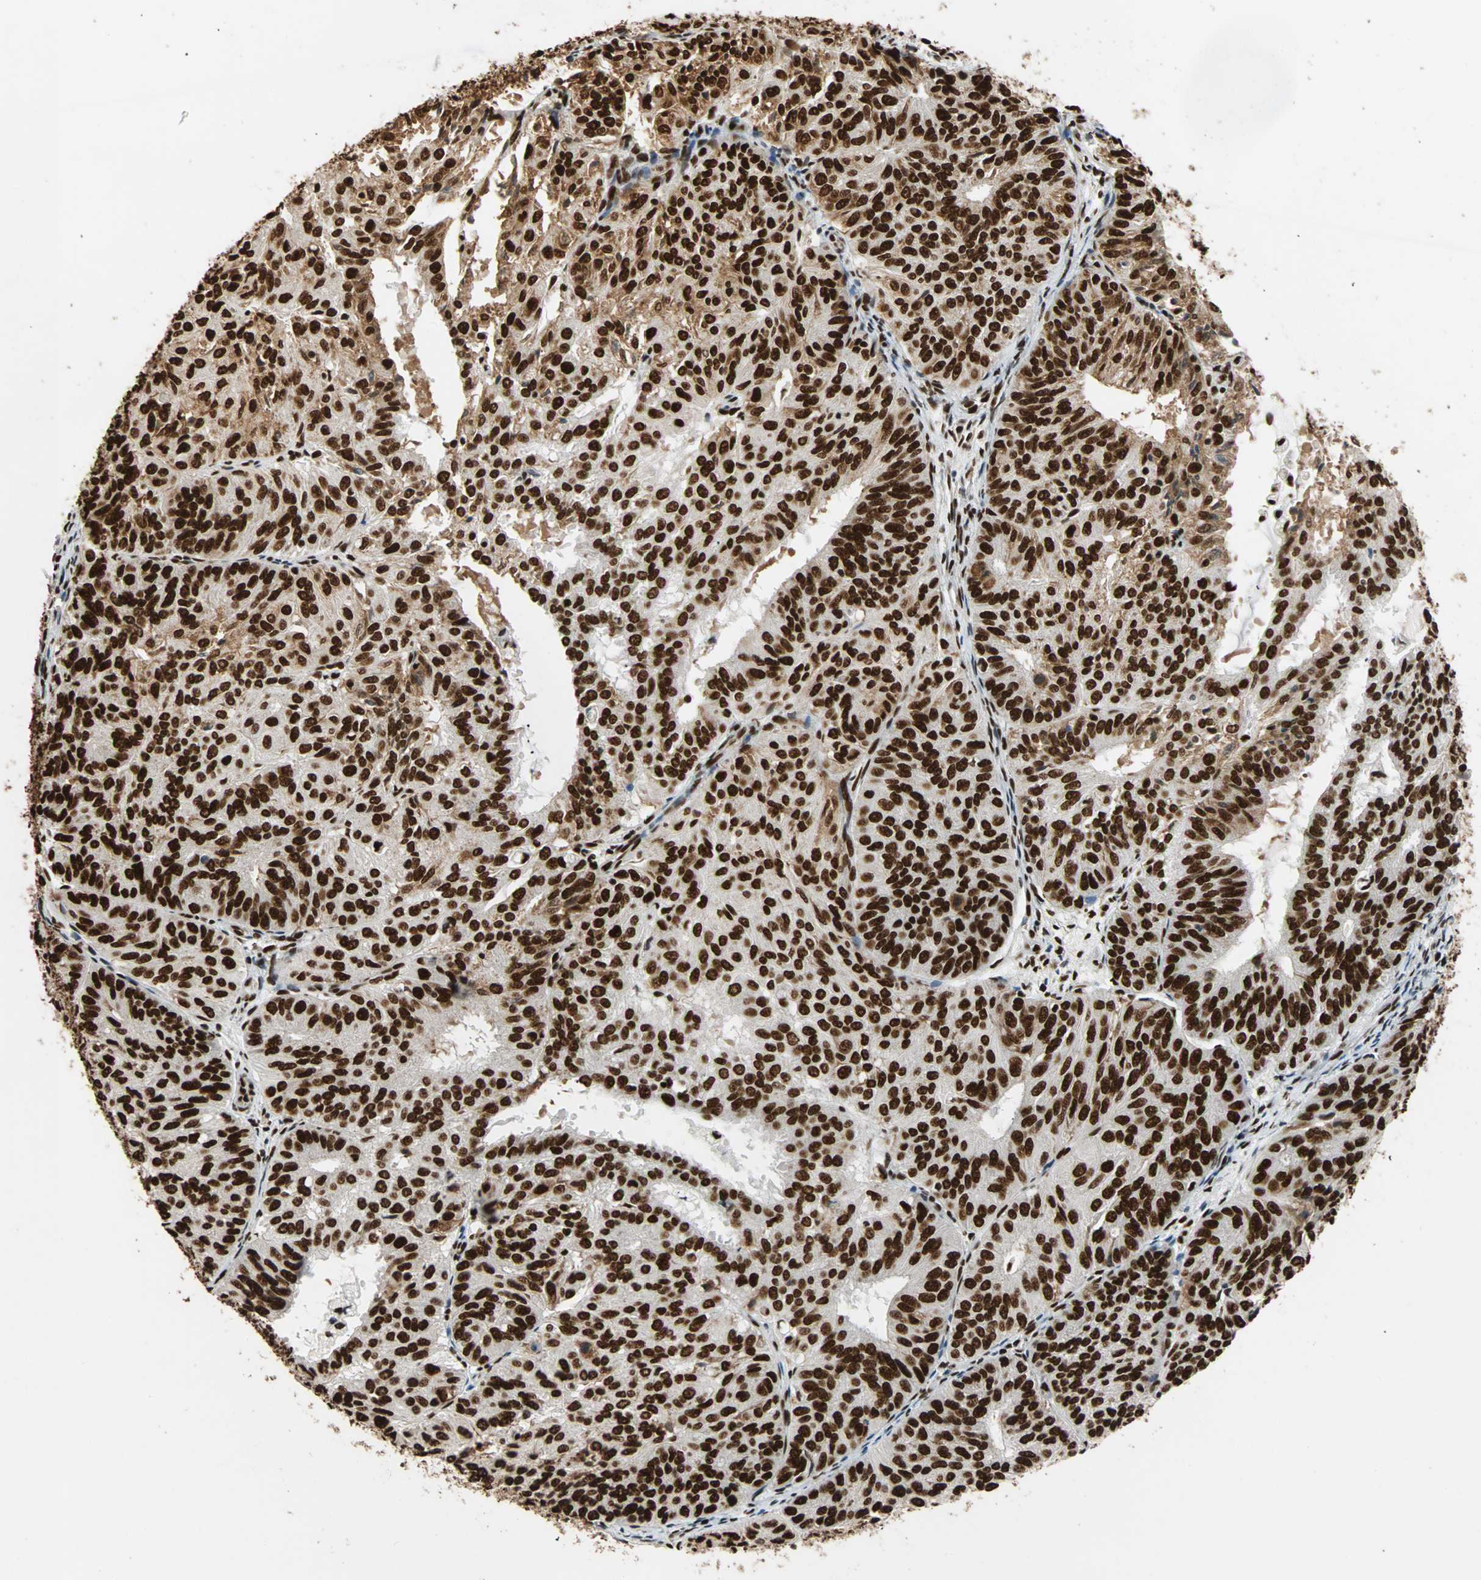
{"staining": {"intensity": "strong", "quantity": ">75%", "location": "cytoplasmic/membranous,nuclear"}, "tissue": "endometrial cancer", "cell_type": "Tumor cells", "image_type": "cancer", "snomed": [{"axis": "morphology", "description": "Adenocarcinoma, NOS"}, {"axis": "topography", "description": "Uterus"}], "caption": "This photomicrograph reveals IHC staining of human adenocarcinoma (endometrial), with high strong cytoplasmic/membranous and nuclear positivity in approximately >75% of tumor cells.", "gene": "ILF2", "patient": {"sex": "female", "age": 60}}